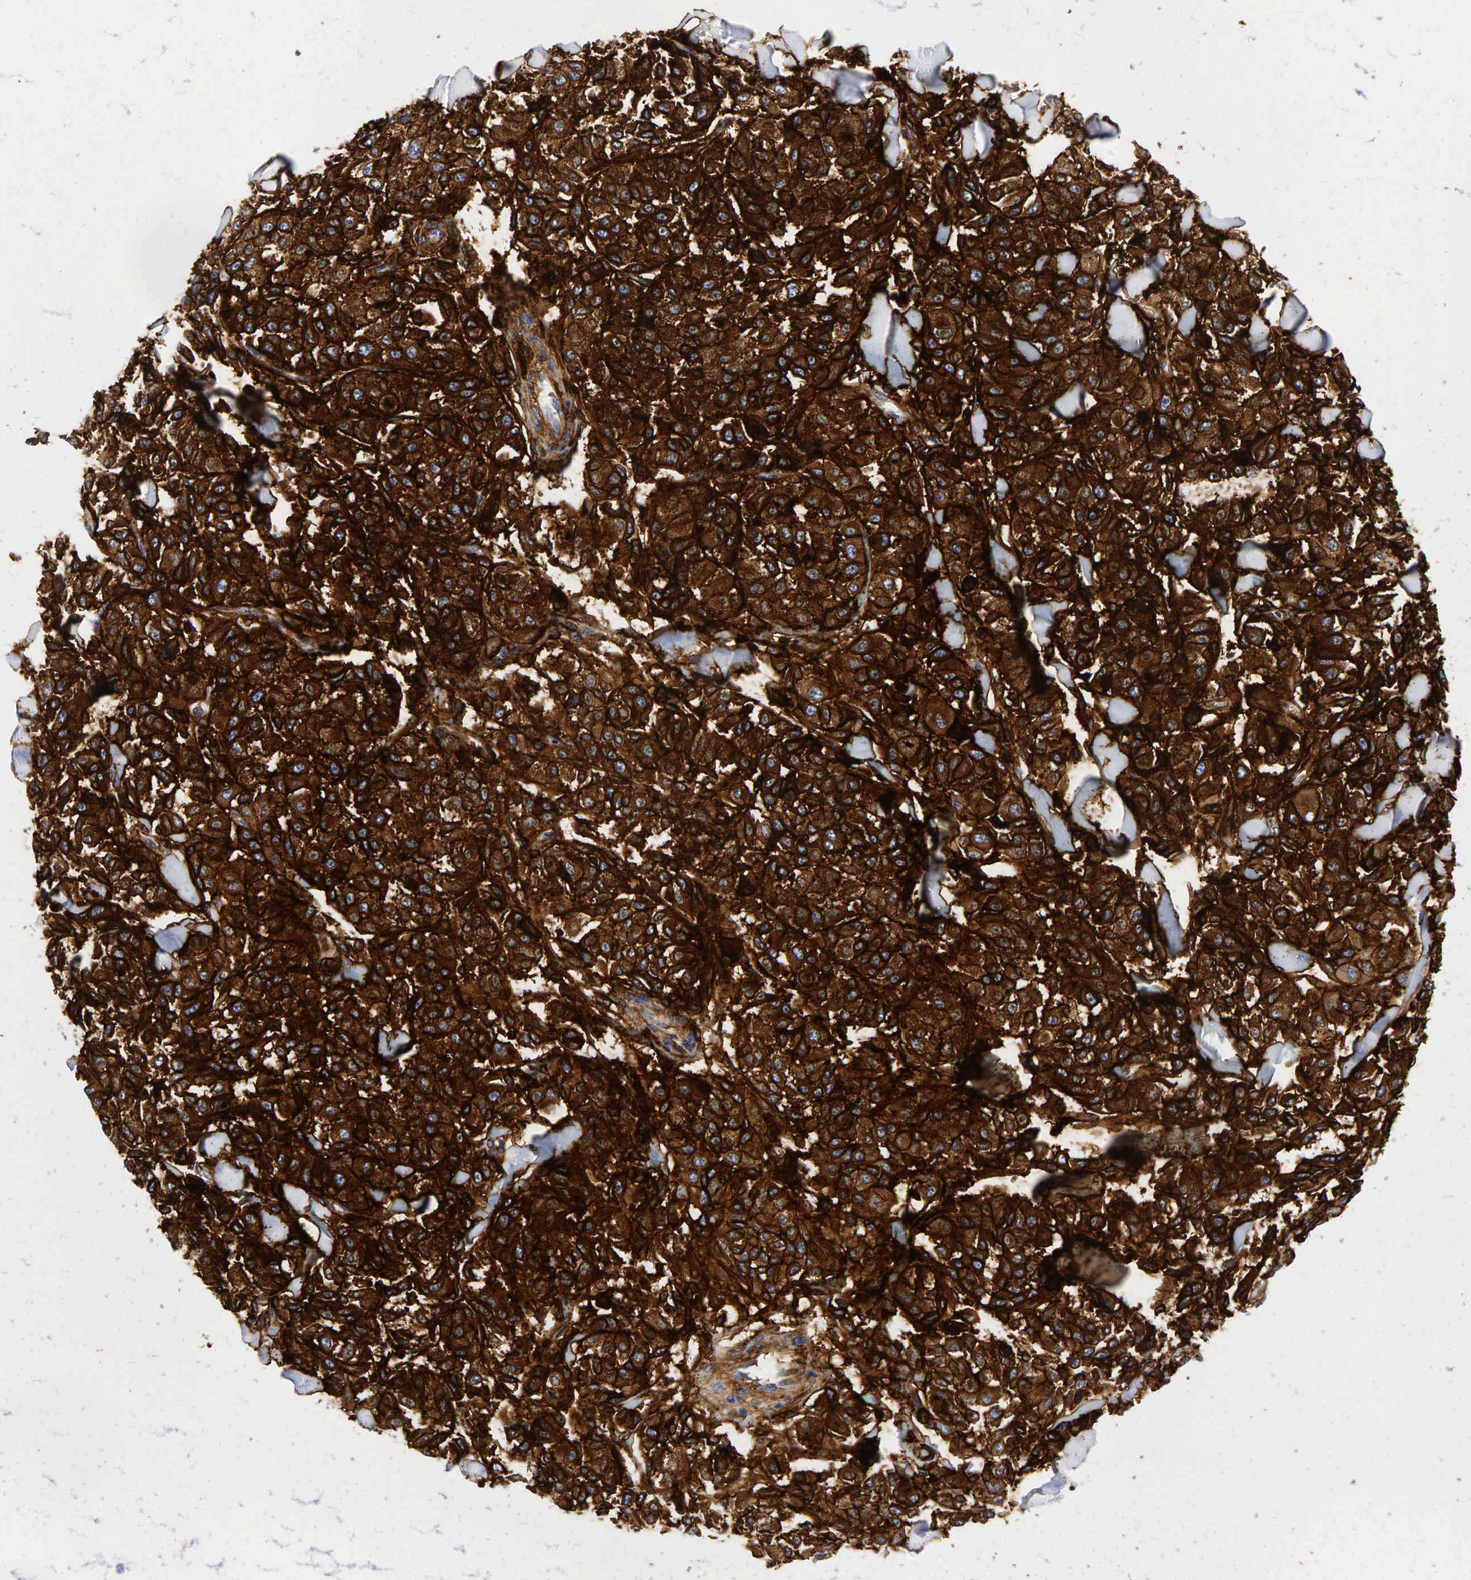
{"staining": {"intensity": "strong", "quantity": ">75%", "location": "cytoplasmic/membranous"}, "tissue": "melanoma", "cell_type": "Tumor cells", "image_type": "cancer", "snomed": [{"axis": "morphology", "description": "Malignant melanoma, NOS"}, {"axis": "topography", "description": "Skin"}], "caption": "A brown stain highlights strong cytoplasmic/membranous positivity of a protein in human malignant melanoma tumor cells.", "gene": "CD44", "patient": {"sex": "female", "age": 64}}